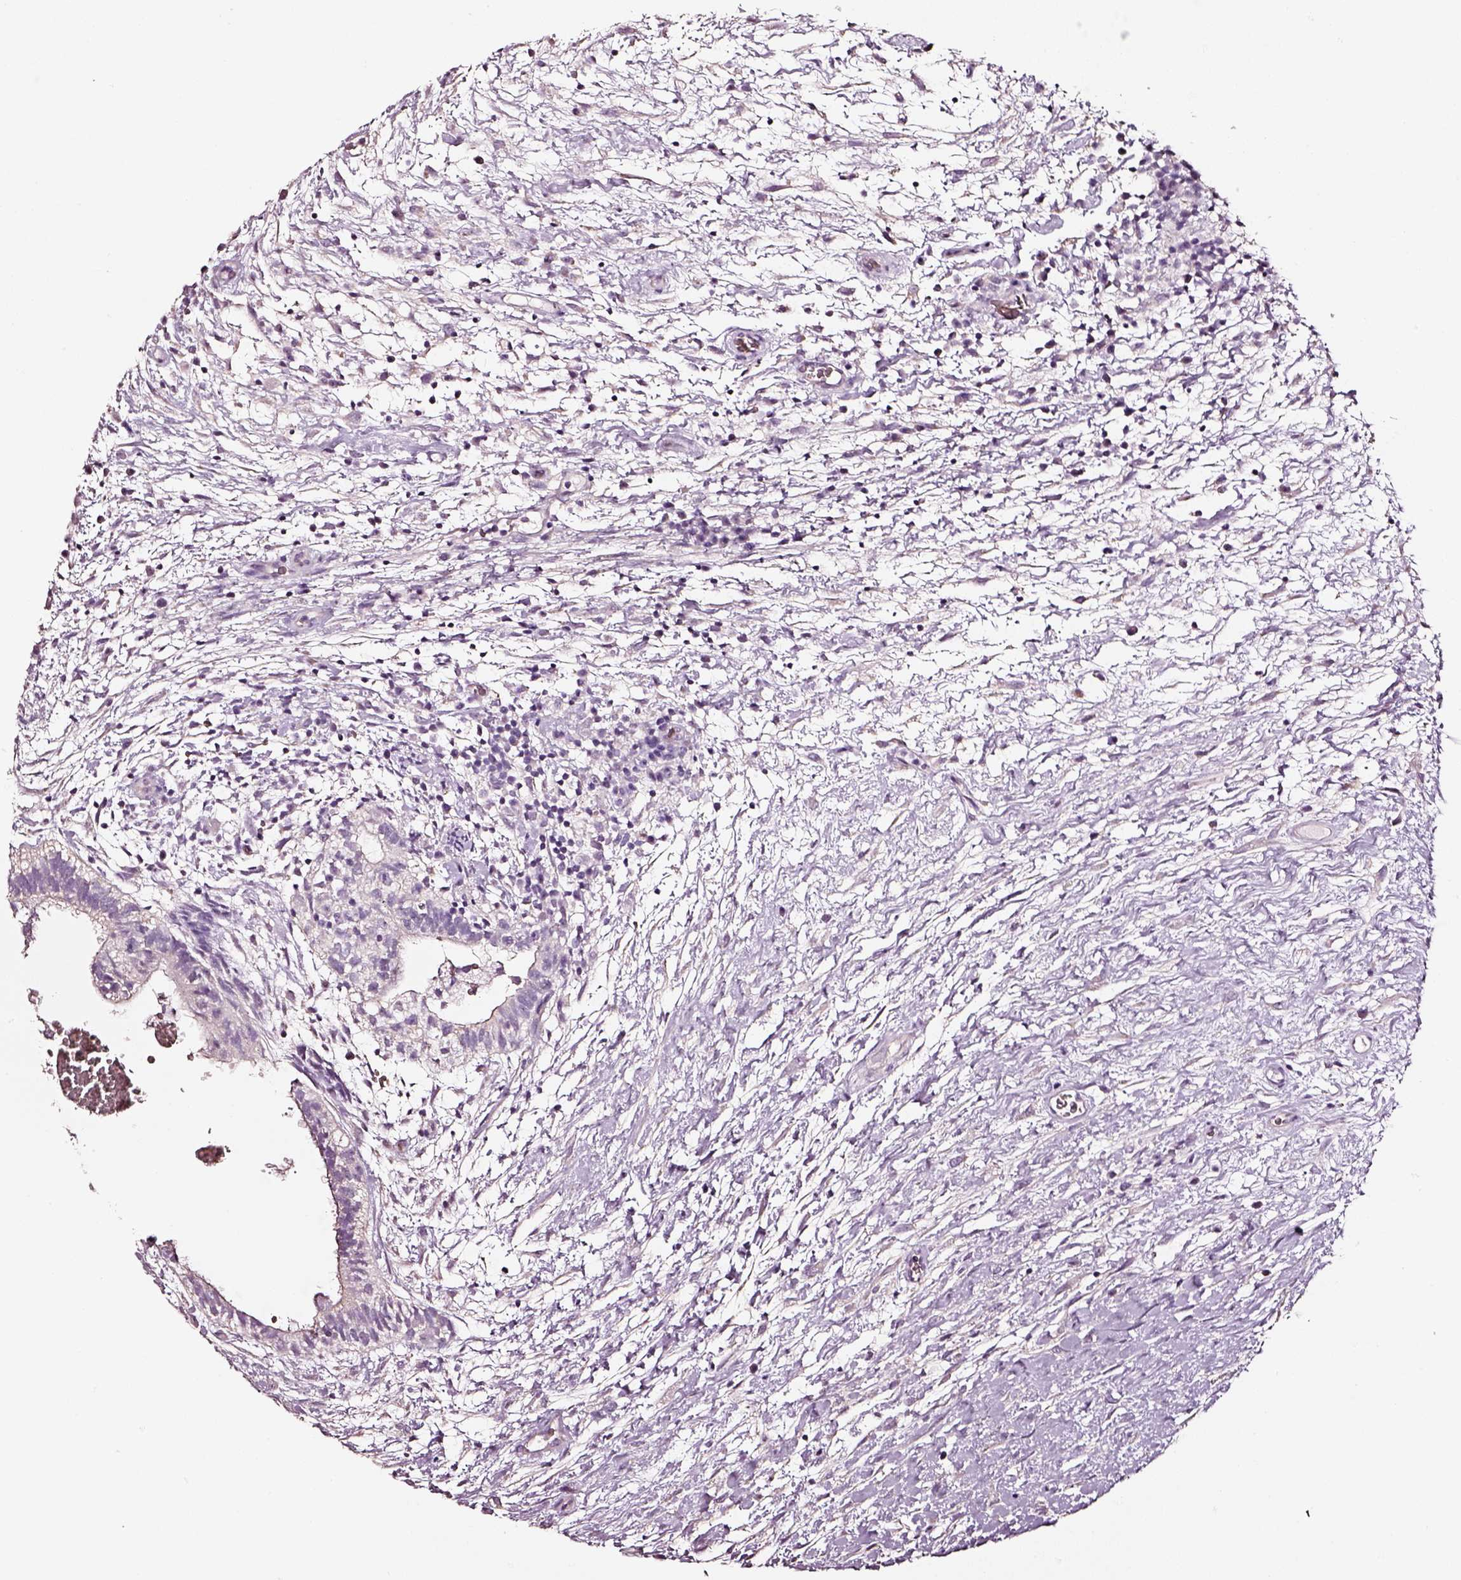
{"staining": {"intensity": "negative", "quantity": "none", "location": "none"}, "tissue": "testis cancer", "cell_type": "Tumor cells", "image_type": "cancer", "snomed": [{"axis": "morphology", "description": "Normal tissue, NOS"}, {"axis": "morphology", "description": "Carcinoma, Embryonal, NOS"}, {"axis": "topography", "description": "Testis"}], "caption": "Micrograph shows no significant protein expression in tumor cells of testis cancer.", "gene": "AADAT", "patient": {"sex": "male", "age": 32}}